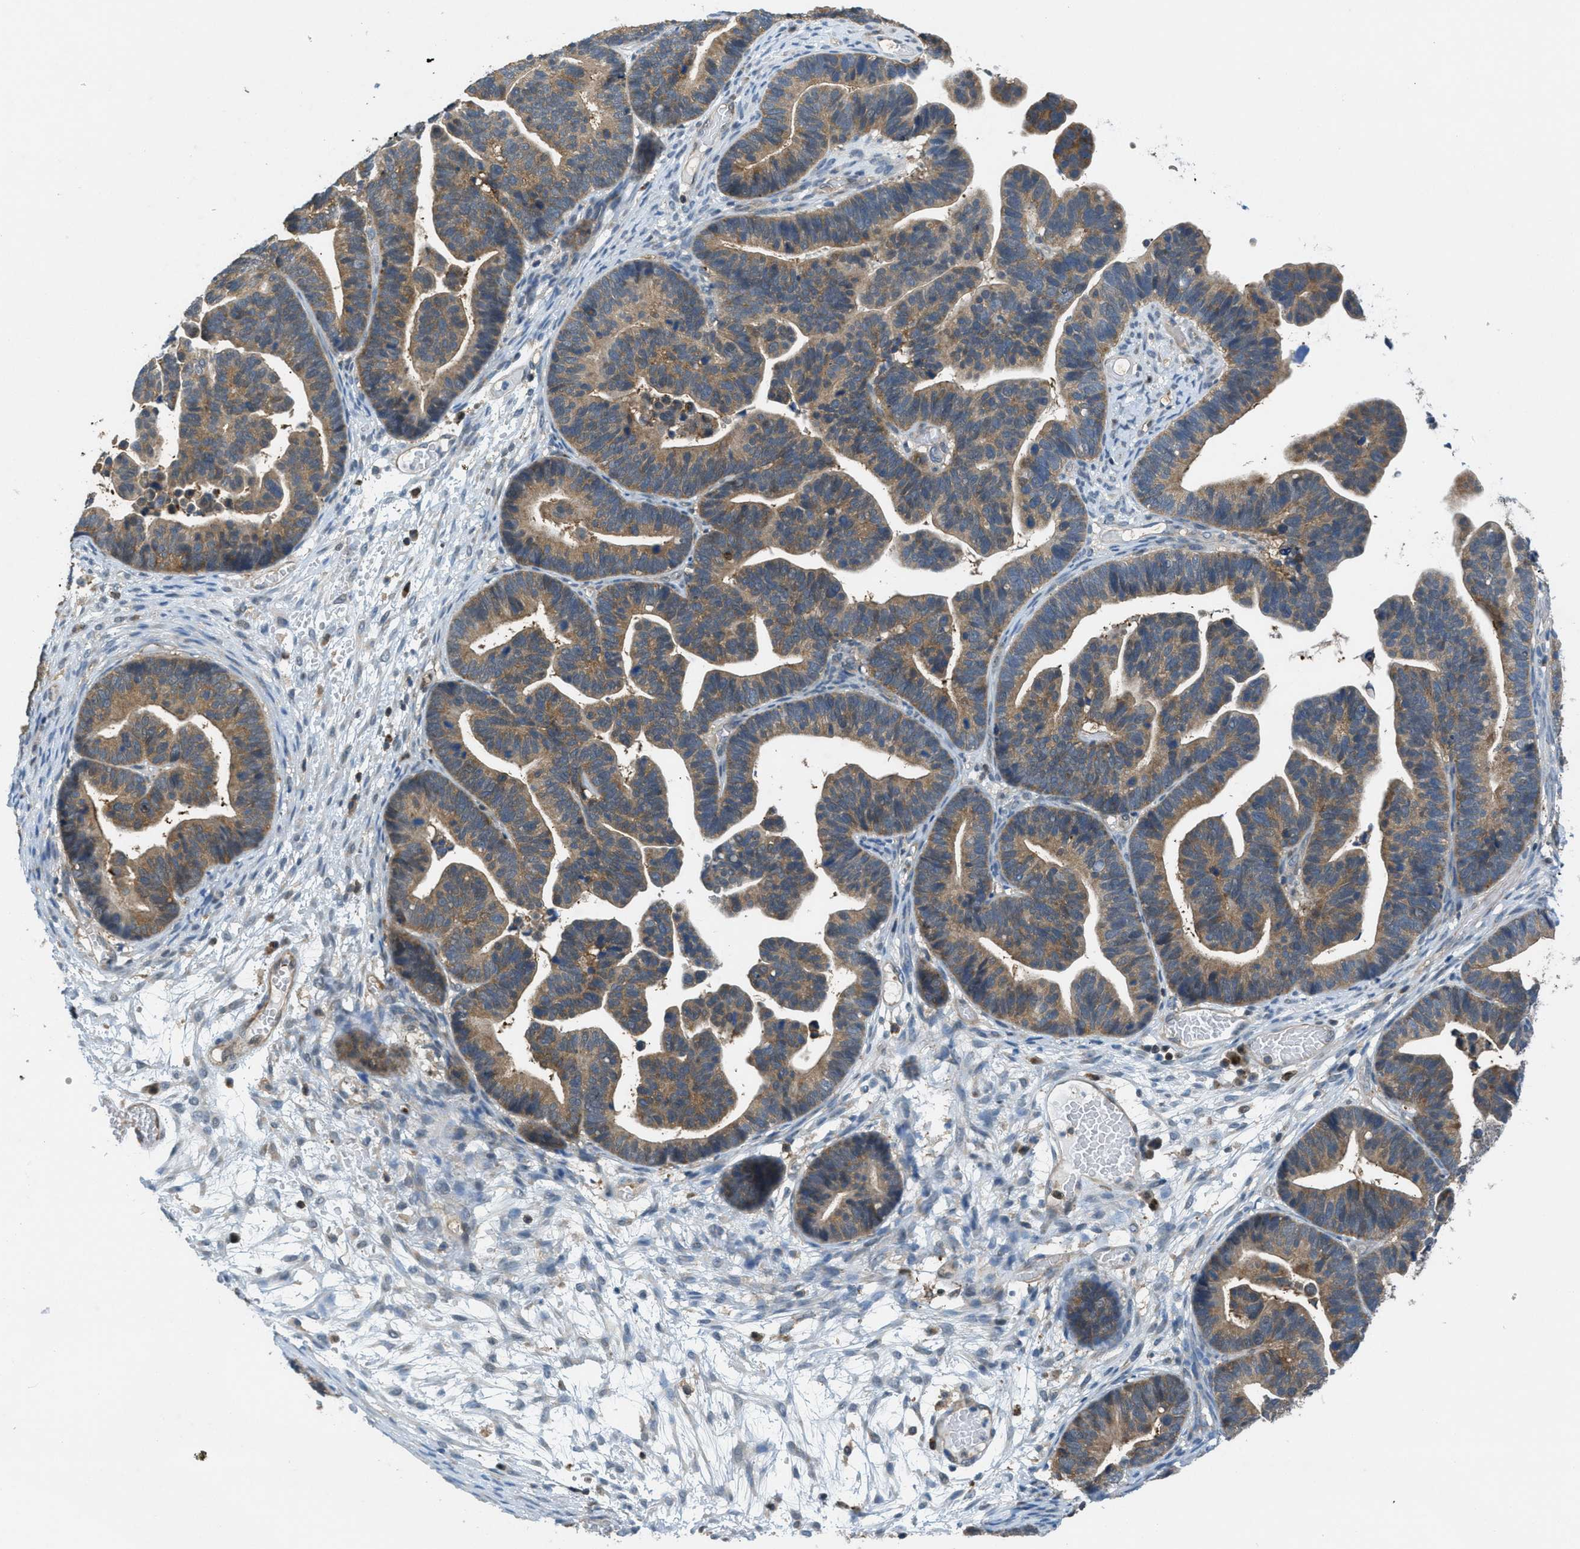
{"staining": {"intensity": "moderate", "quantity": ">75%", "location": "cytoplasmic/membranous"}, "tissue": "ovarian cancer", "cell_type": "Tumor cells", "image_type": "cancer", "snomed": [{"axis": "morphology", "description": "Cystadenocarcinoma, serous, NOS"}, {"axis": "topography", "description": "Ovary"}], "caption": "Immunohistochemical staining of ovarian cancer (serous cystadenocarcinoma) shows medium levels of moderate cytoplasmic/membranous staining in approximately >75% of tumor cells.", "gene": "PIP5K1C", "patient": {"sex": "female", "age": 56}}